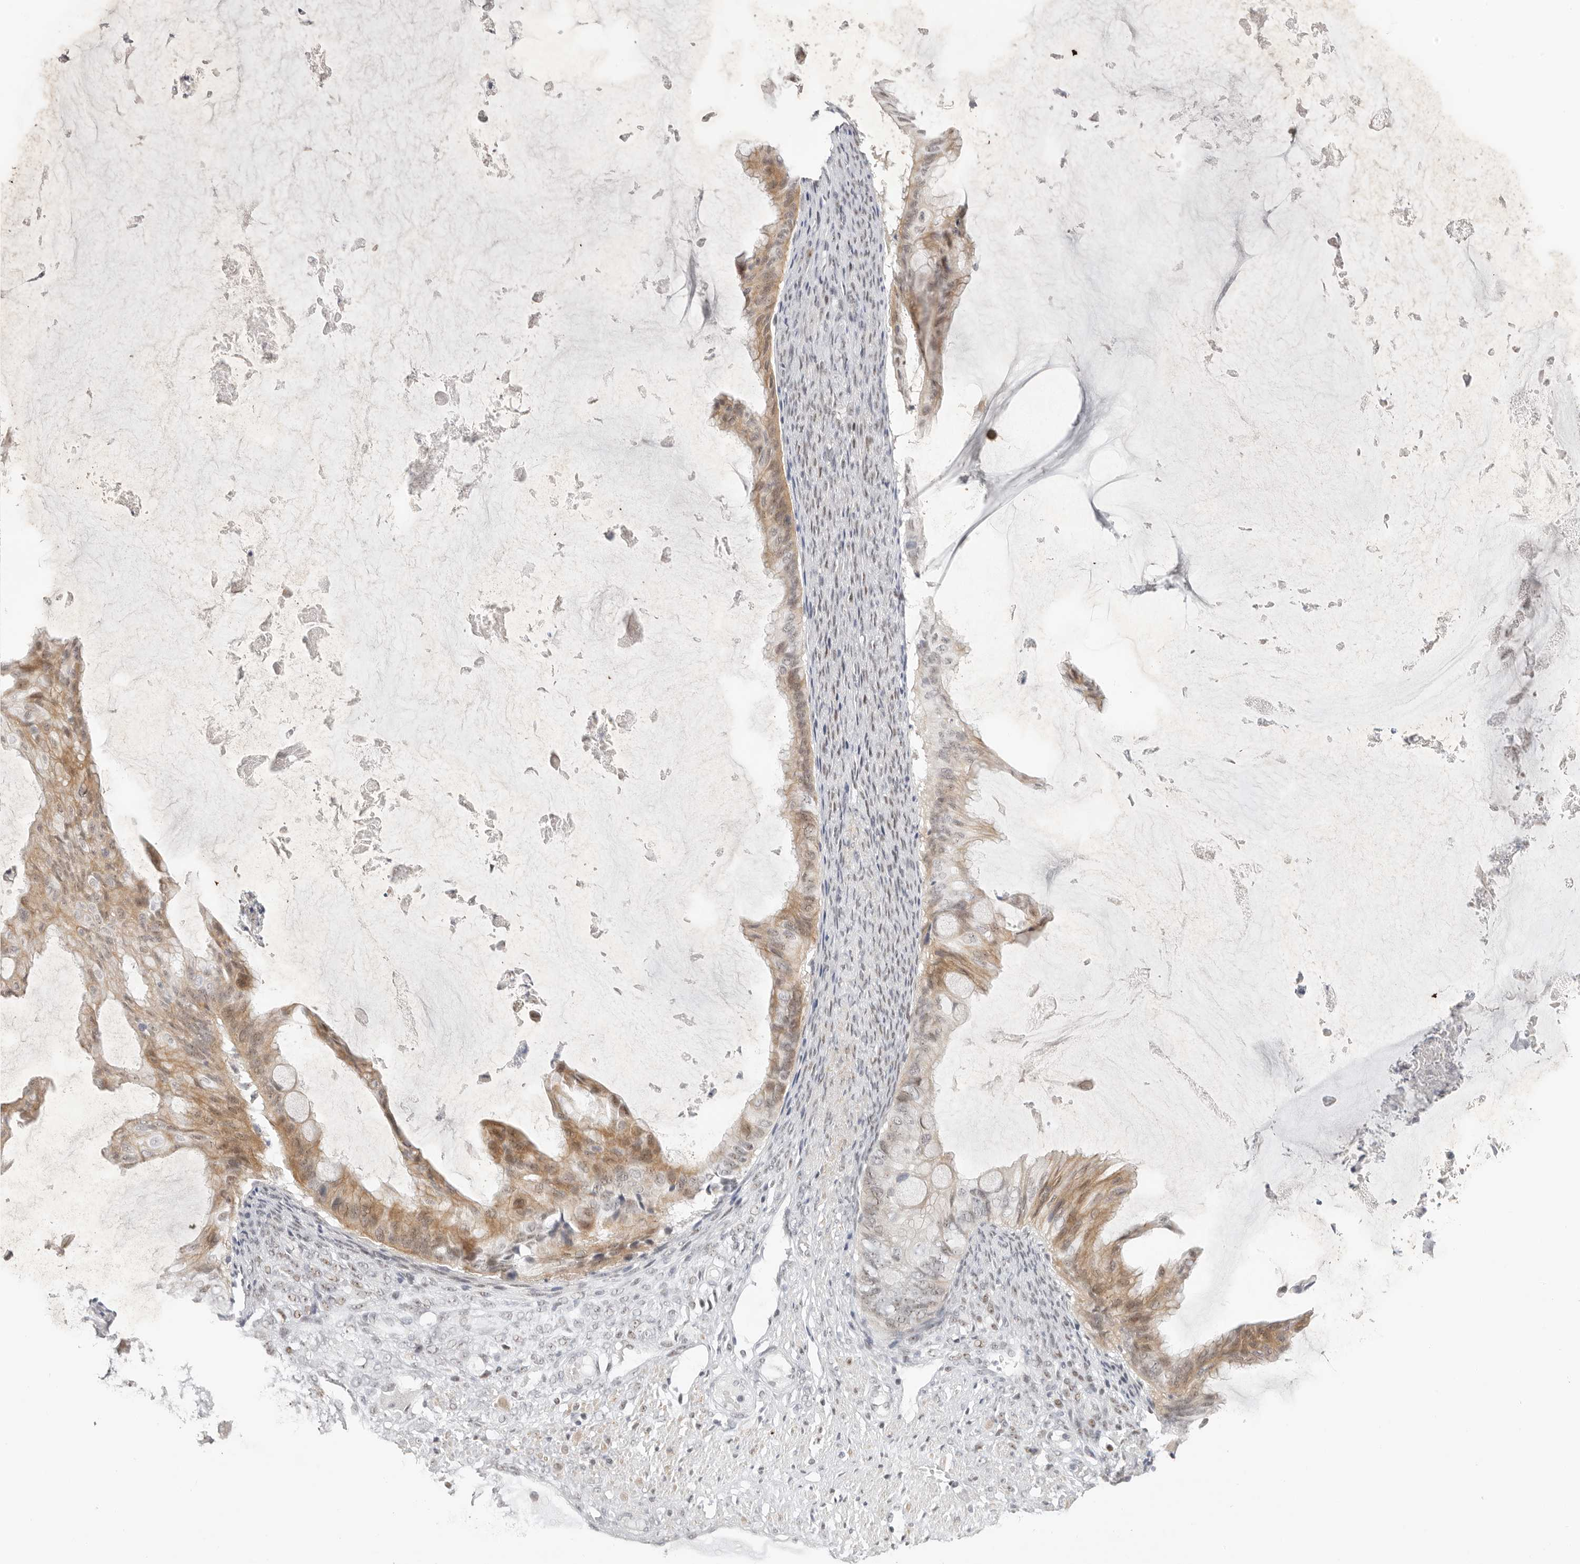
{"staining": {"intensity": "moderate", "quantity": ">75%", "location": "cytoplasmic/membranous,nuclear"}, "tissue": "ovarian cancer", "cell_type": "Tumor cells", "image_type": "cancer", "snomed": [{"axis": "morphology", "description": "Cystadenocarcinoma, mucinous, NOS"}, {"axis": "topography", "description": "Ovary"}], "caption": "Immunohistochemical staining of human ovarian cancer reveals medium levels of moderate cytoplasmic/membranous and nuclear protein staining in approximately >75% of tumor cells. The staining is performed using DAB (3,3'-diaminobenzidine) brown chromogen to label protein expression. The nuclei are counter-stained blue using hematoxylin.", "gene": "LARP7", "patient": {"sex": "female", "age": 61}}